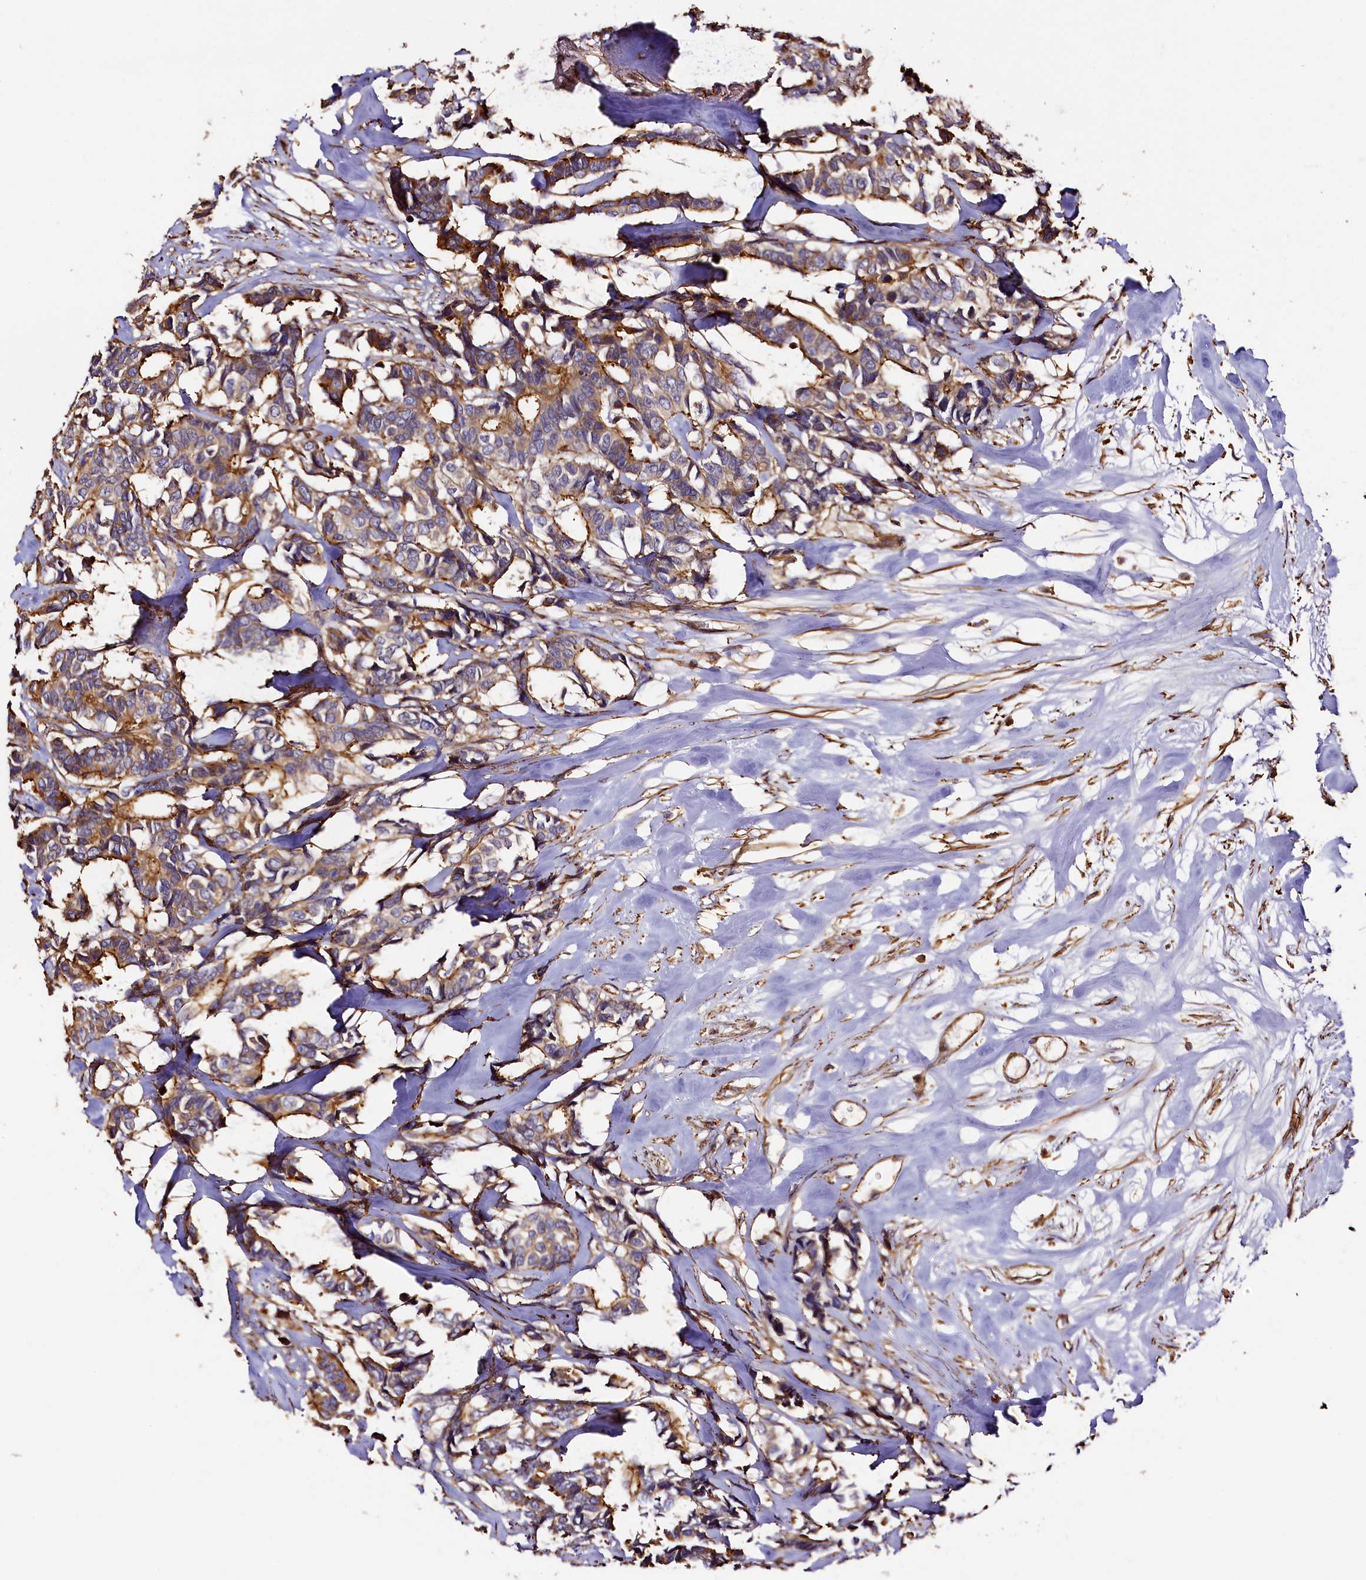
{"staining": {"intensity": "moderate", "quantity": ">75%", "location": "cytoplasmic/membranous"}, "tissue": "breast cancer", "cell_type": "Tumor cells", "image_type": "cancer", "snomed": [{"axis": "morphology", "description": "Duct carcinoma"}, {"axis": "topography", "description": "Breast"}], "caption": "Tumor cells demonstrate medium levels of moderate cytoplasmic/membranous positivity in approximately >75% of cells in human breast cancer.", "gene": "RAPSN", "patient": {"sex": "female", "age": 87}}